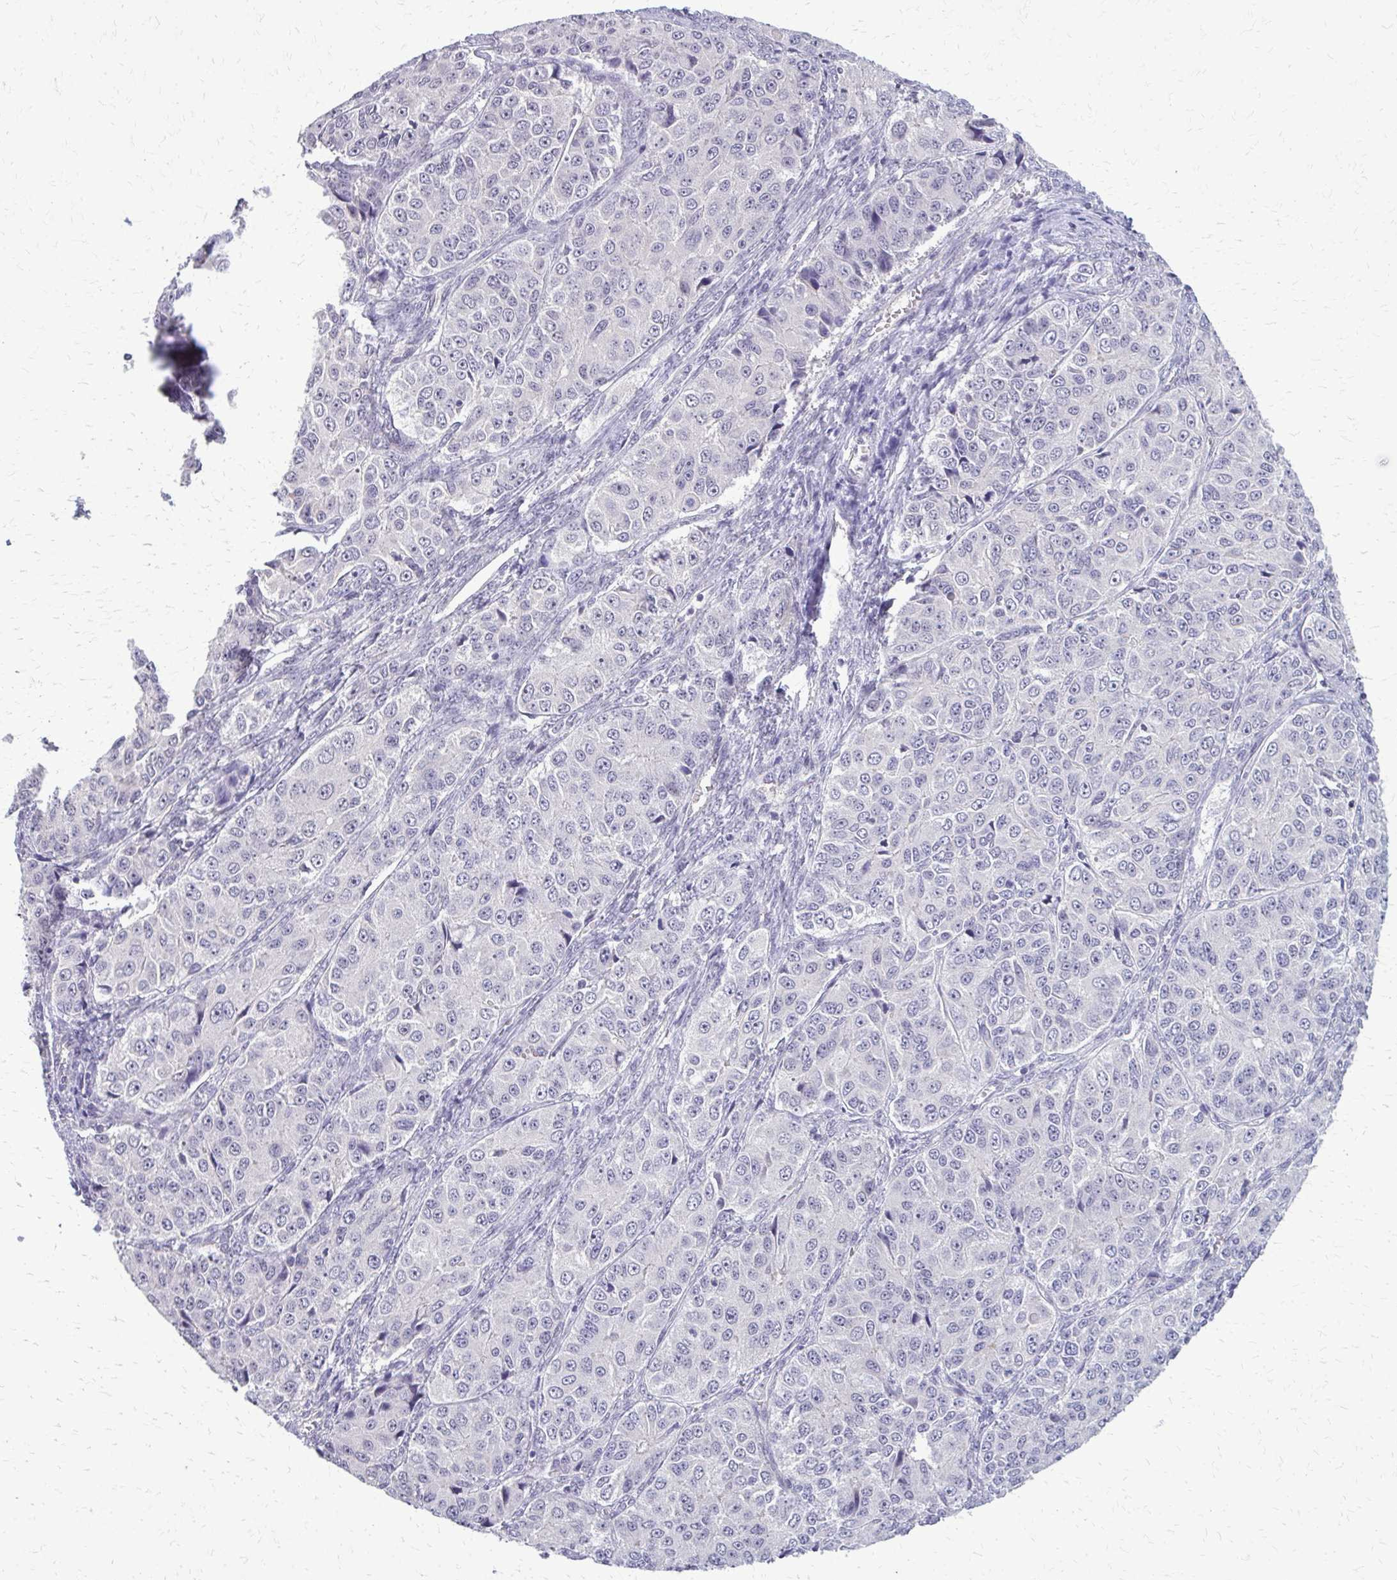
{"staining": {"intensity": "negative", "quantity": "none", "location": "none"}, "tissue": "ovarian cancer", "cell_type": "Tumor cells", "image_type": "cancer", "snomed": [{"axis": "morphology", "description": "Carcinoma, endometroid"}, {"axis": "topography", "description": "Ovary"}], "caption": "IHC photomicrograph of neoplastic tissue: endometroid carcinoma (ovarian) stained with DAB (3,3'-diaminobenzidine) demonstrates no significant protein staining in tumor cells. (DAB (3,3'-diaminobenzidine) immunohistochemistry (IHC) visualized using brightfield microscopy, high magnification).", "gene": "PLCB1", "patient": {"sex": "female", "age": 51}}